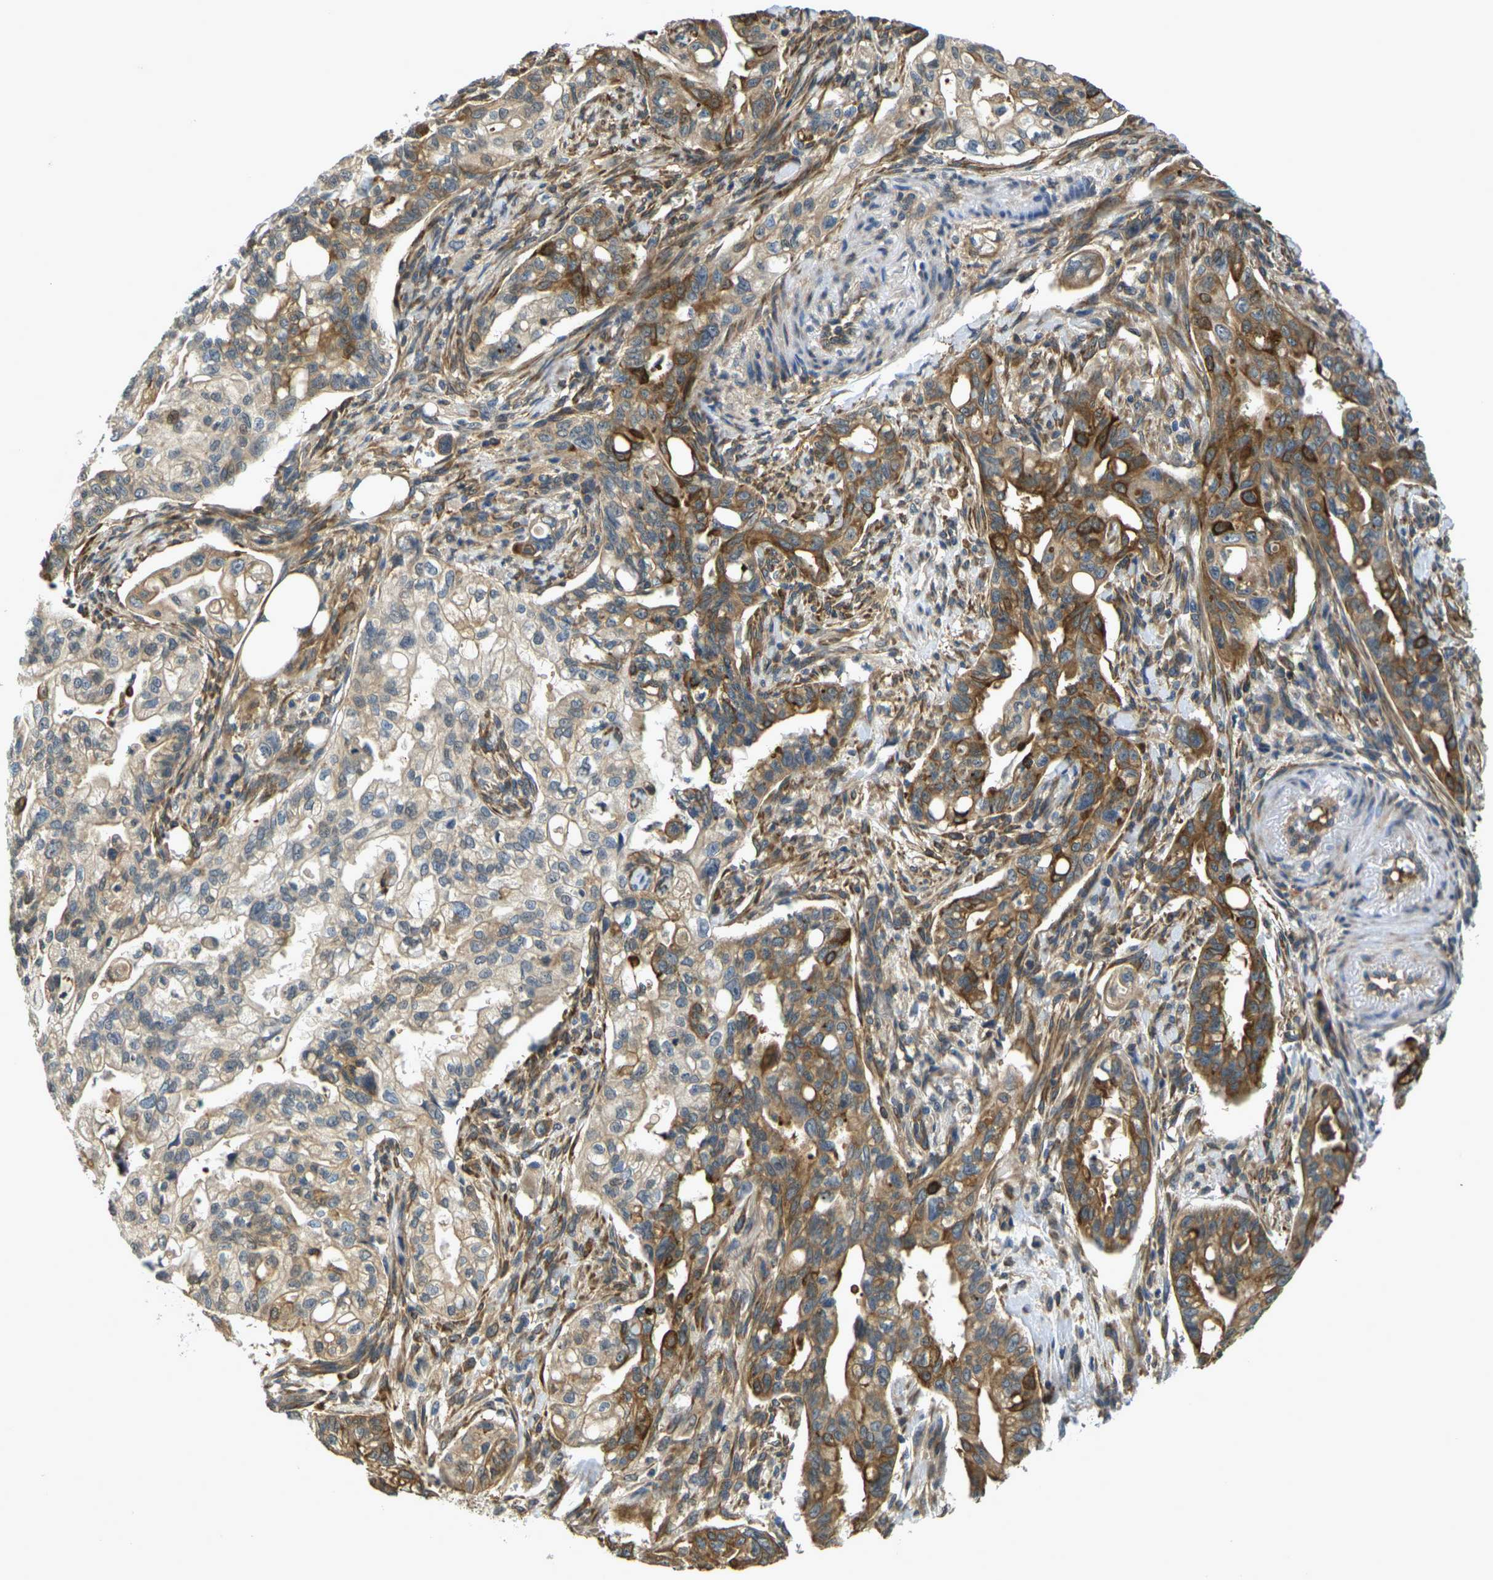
{"staining": {"intensity": "strong", "quantity": "25%-75%", "location": "cytoplasmic/membranous"}, "tissue": "pancreatic cancer", "cell_type": "Tumor cells", "image_type": "cancer", "snomed": [{"axis": "morphology", "description": "Normal tissue, NOS"}, {"axis": "topography", "description": "Pancreas"}], "caption": "Approximately 25%-75% of tumor cells in pancreatic cancer display strong cytoplasmic/membranous protein expression as visualized by brown immunohistochemical staining.", "gene": "CAST", "patient": {"sex": "male", "age": 42}}